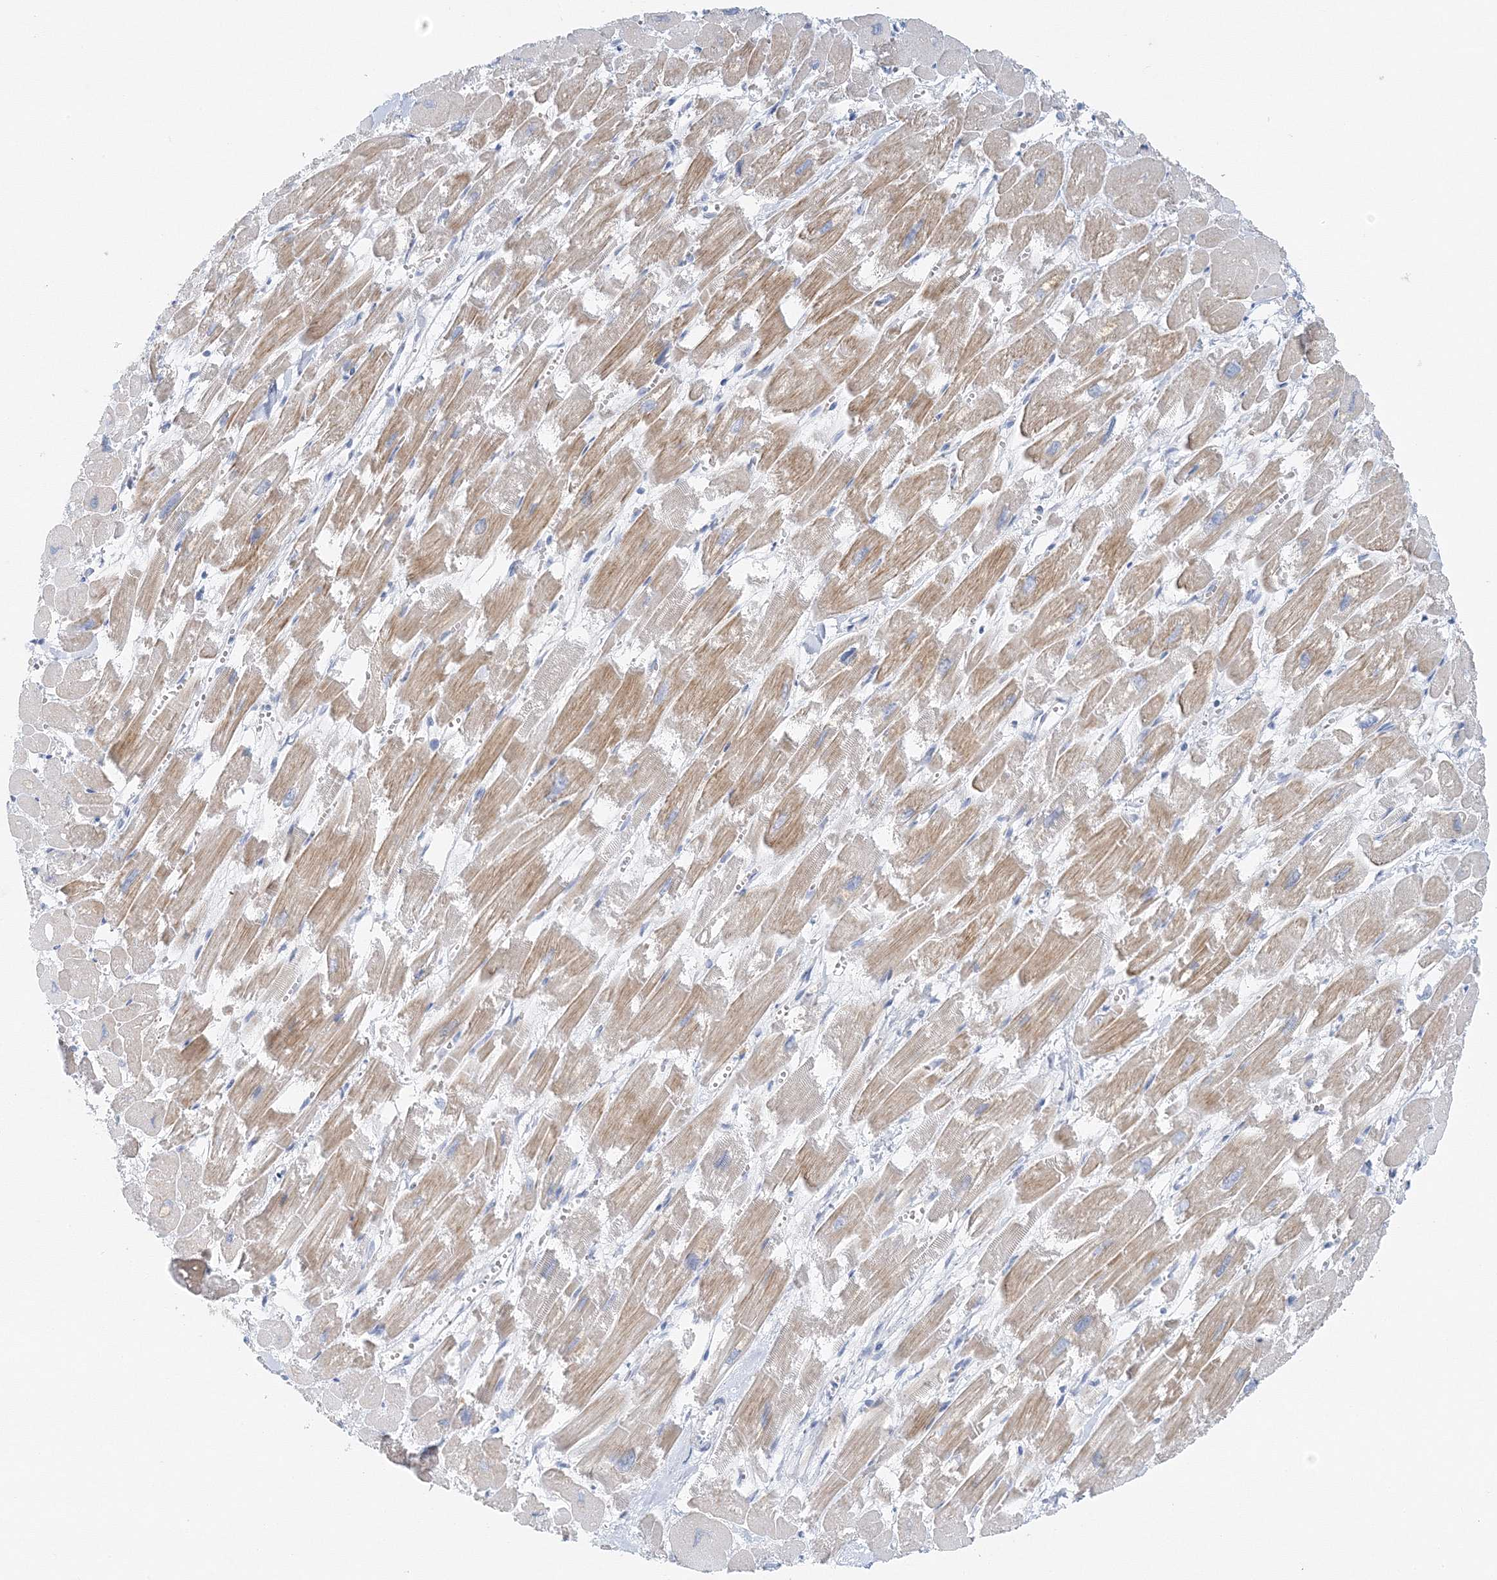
{"staining": {"intensity": "weak", "quantity": "25%-75%", "location": "cytoplasmic/membranous"}, "tissue": "heart muscle", "cell_type": "Cardiomyocytes", "image_type": "normal", "snomed": [{"axis": "morphology", "description": "Normal tissue, NOS"}, {"axis": "topography", "description": "Heart"}], "caption": "Normal heart muscle shows weak cytoplasmic/membranous staining in about 25%-75% of cardiomyocytes (DAB IHC, brown staining for protein, blue staining for nuclei)..", "gene": "VILL", "patient": {"sex": "male", "age": 54}}